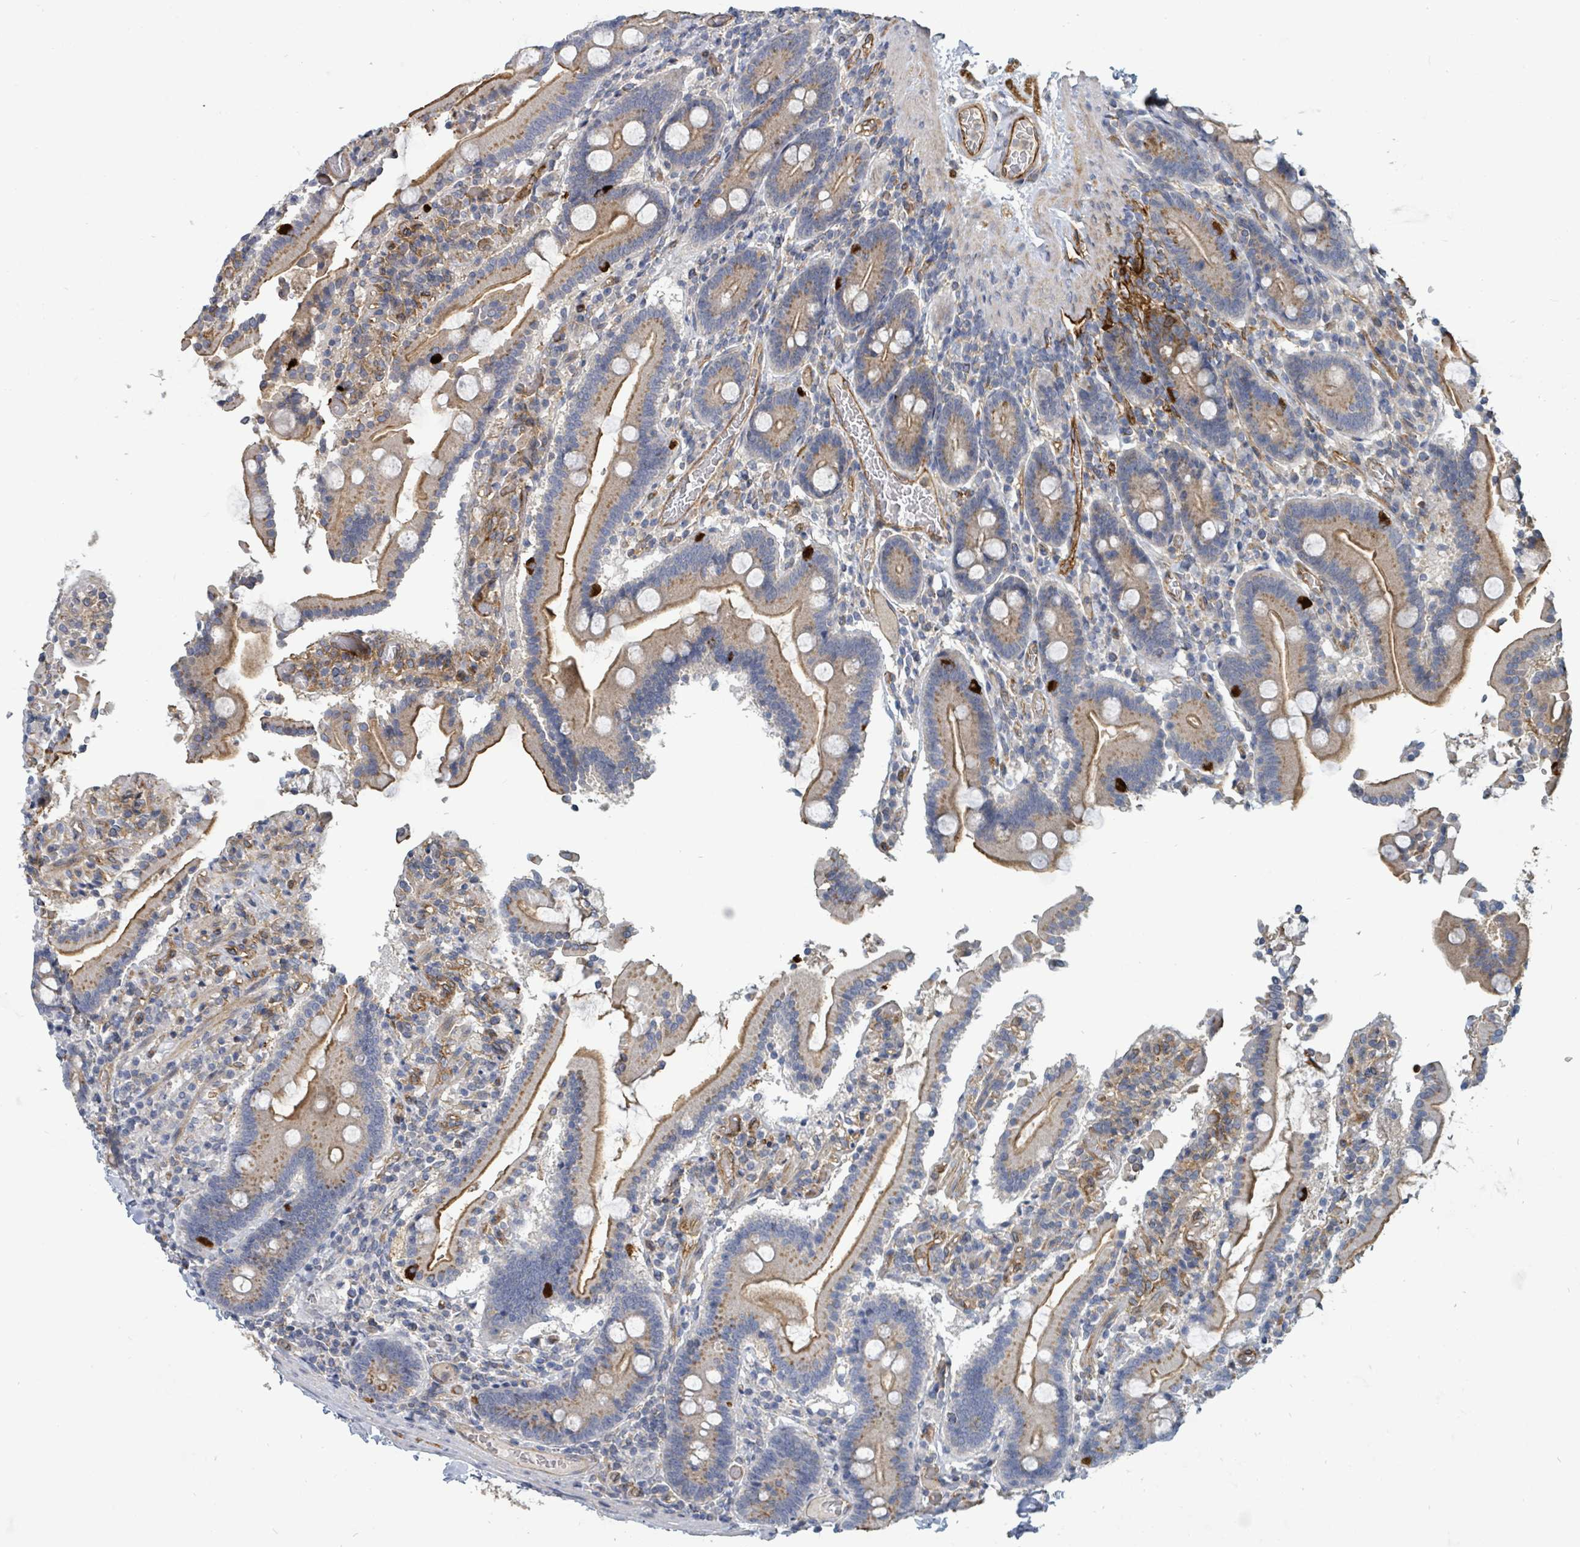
{"staining": {"intensity": "strong", "quantity": "25%-75%", "location": "cytoplasmic/membranous"}, "tissue": "duodenum", "cell_type": "Glandular cells", "image_type": "normal", "snomed": [{"axis": "morphology", "description": "Normal tissue, NOS"}, {"axis": "topography", "description": "Duodenum"}], "caption": "Brown immunohistochemical staining in unremarkable duodenum displays strong cytoplasmic/membranous staining in about 25%-75% of glandular cells. Nuclei are stained in blue.", "gene": "IFIT1", "patient": {"sex": "male", "age": 55}}